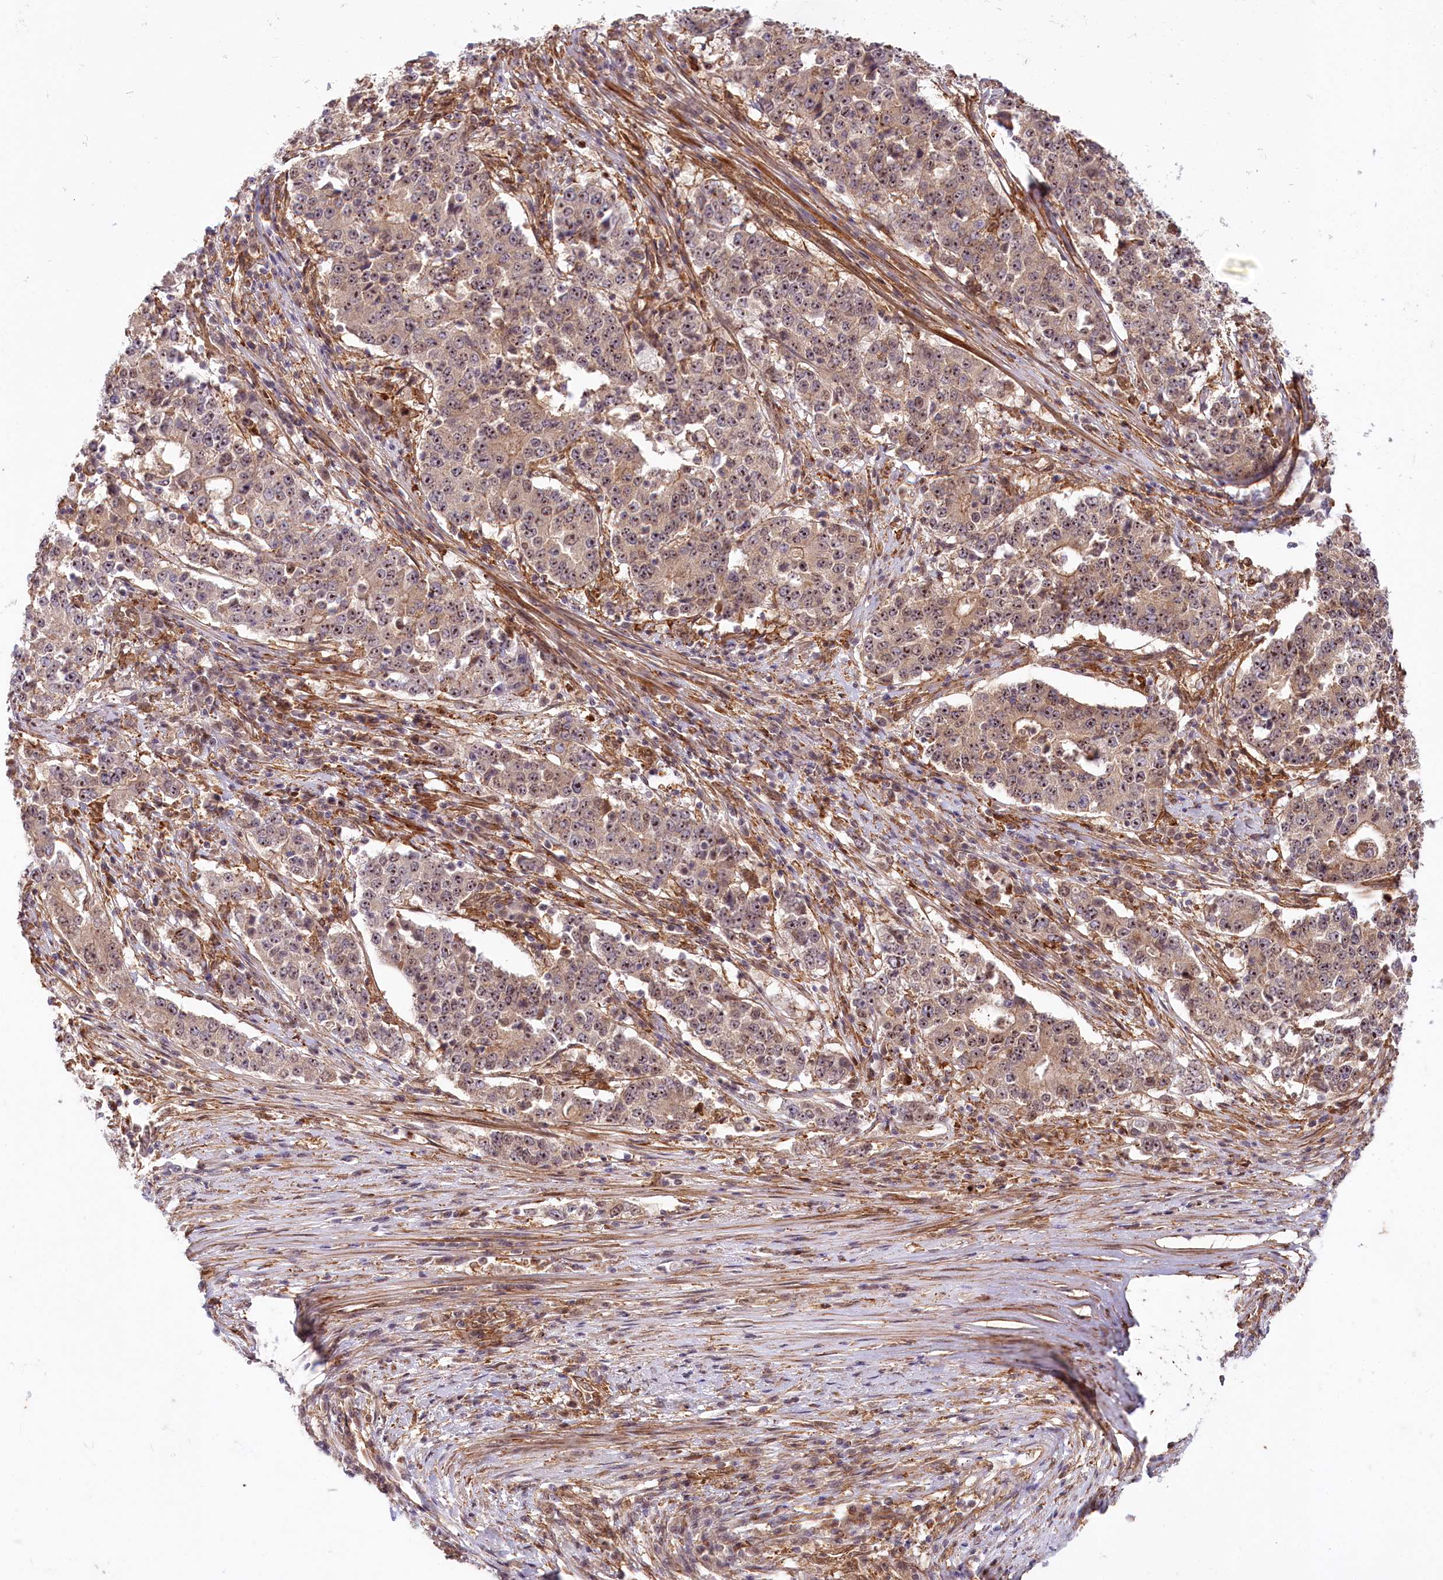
{"staining": {"intensity": "weak", "quantity": "25%-75%", "location": "cytoplasmic/membranous,nuclear"}, "tissue": "stomach cancer", "cell_type": "Tumor cells", "image_type": "cancer", "snomed": [{"axis": "morphology", "description": "Adenocarcinoma, NOS"}, {"axis": "topography", "description": "Stomach"}], "caption": "Human stomach adenocarcinoma stained with a brown dye displays weak cytoplasmic/membranous and nuclear positive expression in about 25%-75% of tumor cells.", "gene": "TUBGCP2", "patient": {"sex": "male", "age": 59}}